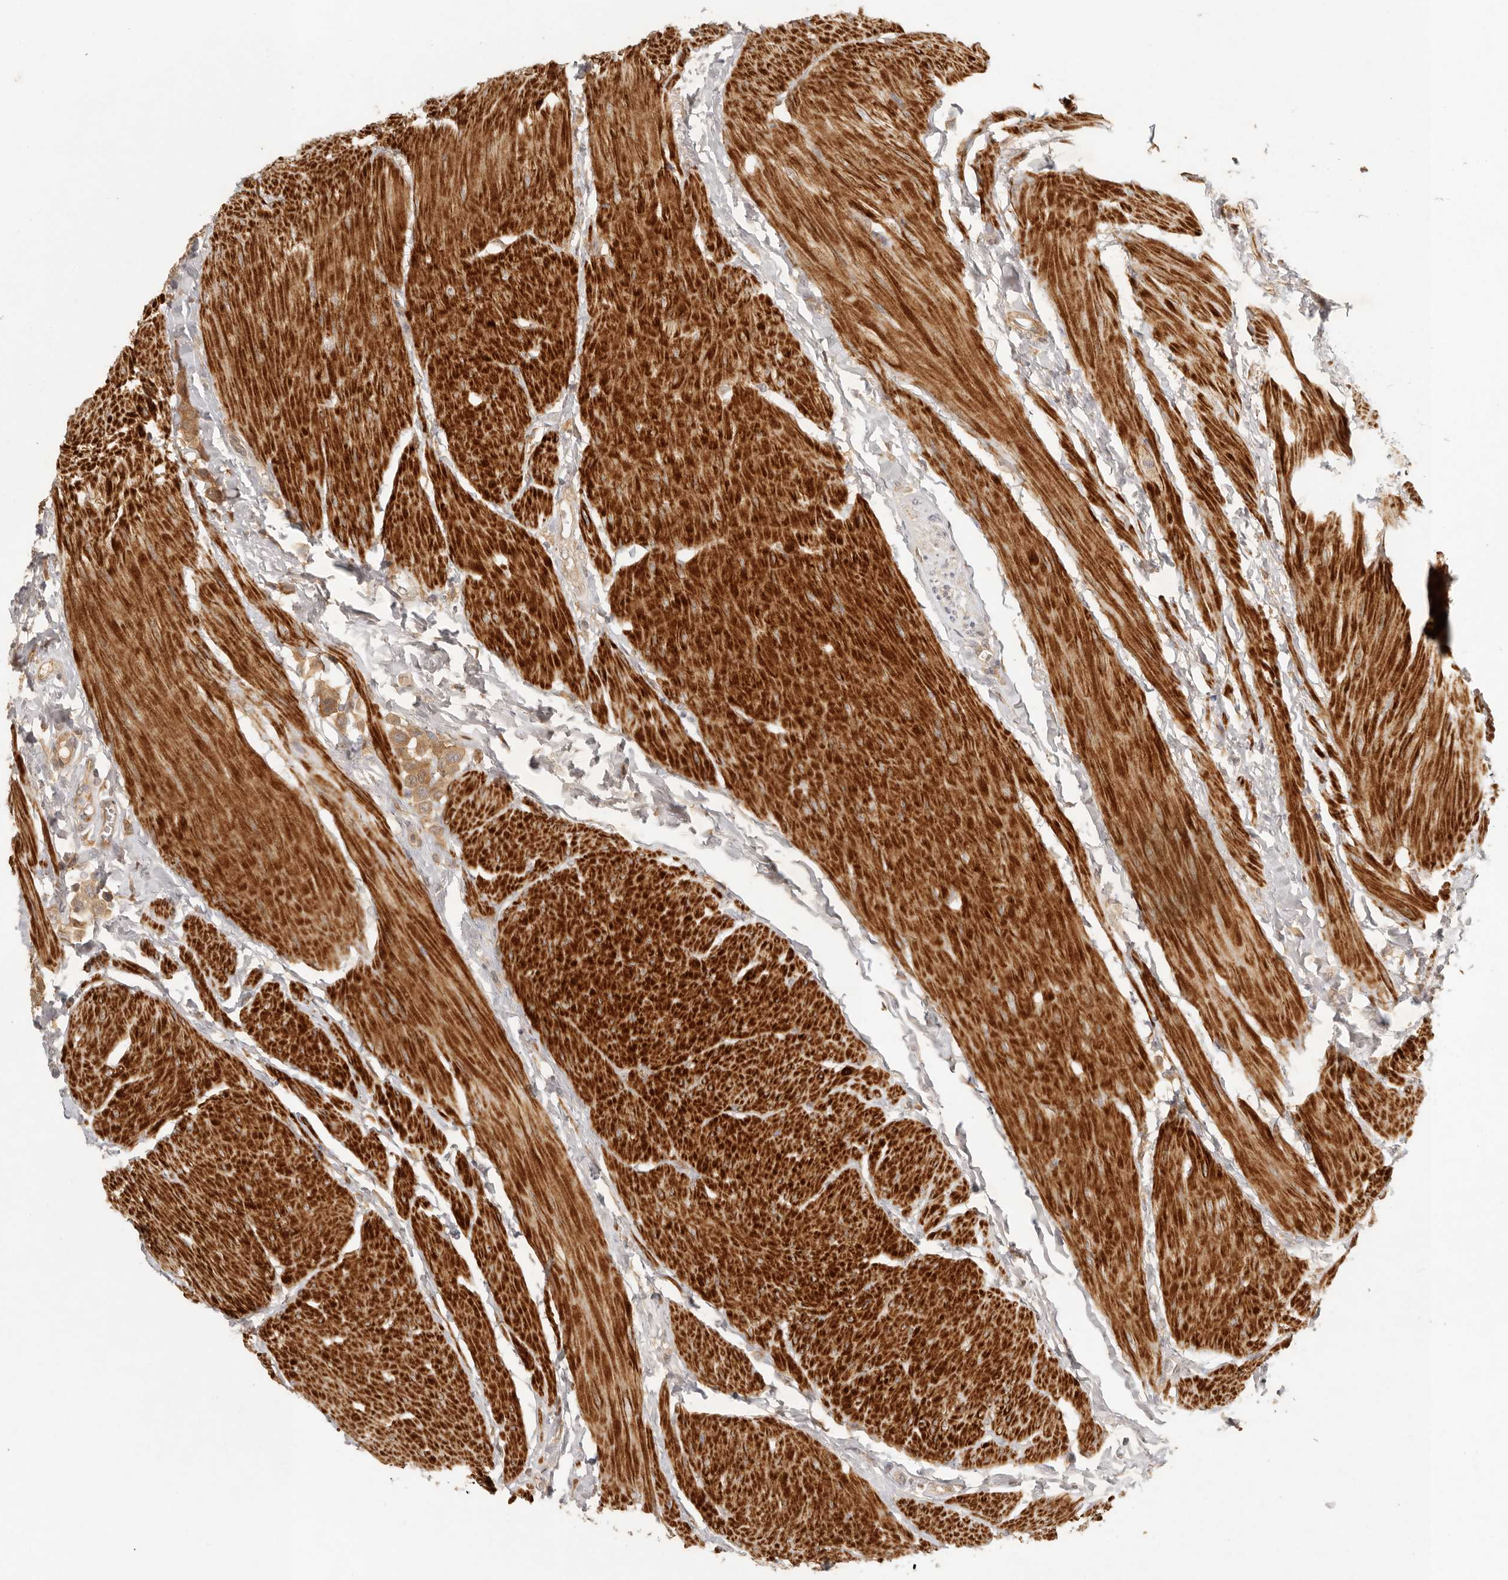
{"staining": {"intensity": "moderate", "quantity": ">75%", "location": "cytoplasmic/membranous"}, "tissue": "urothelial cancer", "cell_type": "Tumor cells", "image_type": "cancer", "snomed": [{"axis": "morphology", "description": "Urothelial carcinoma, High grade"}, {"axis": "topography", "description": "Urinary bladder"}], "caption": "This is a photomicrograph of IHC staining of urothelial carcinoma (high-grade), which shows moderate positivity in the cytoplasmic/membranous of tumor cells.", "gene": "VIPR1", "patient": {"sex": "male", "age": 50}}